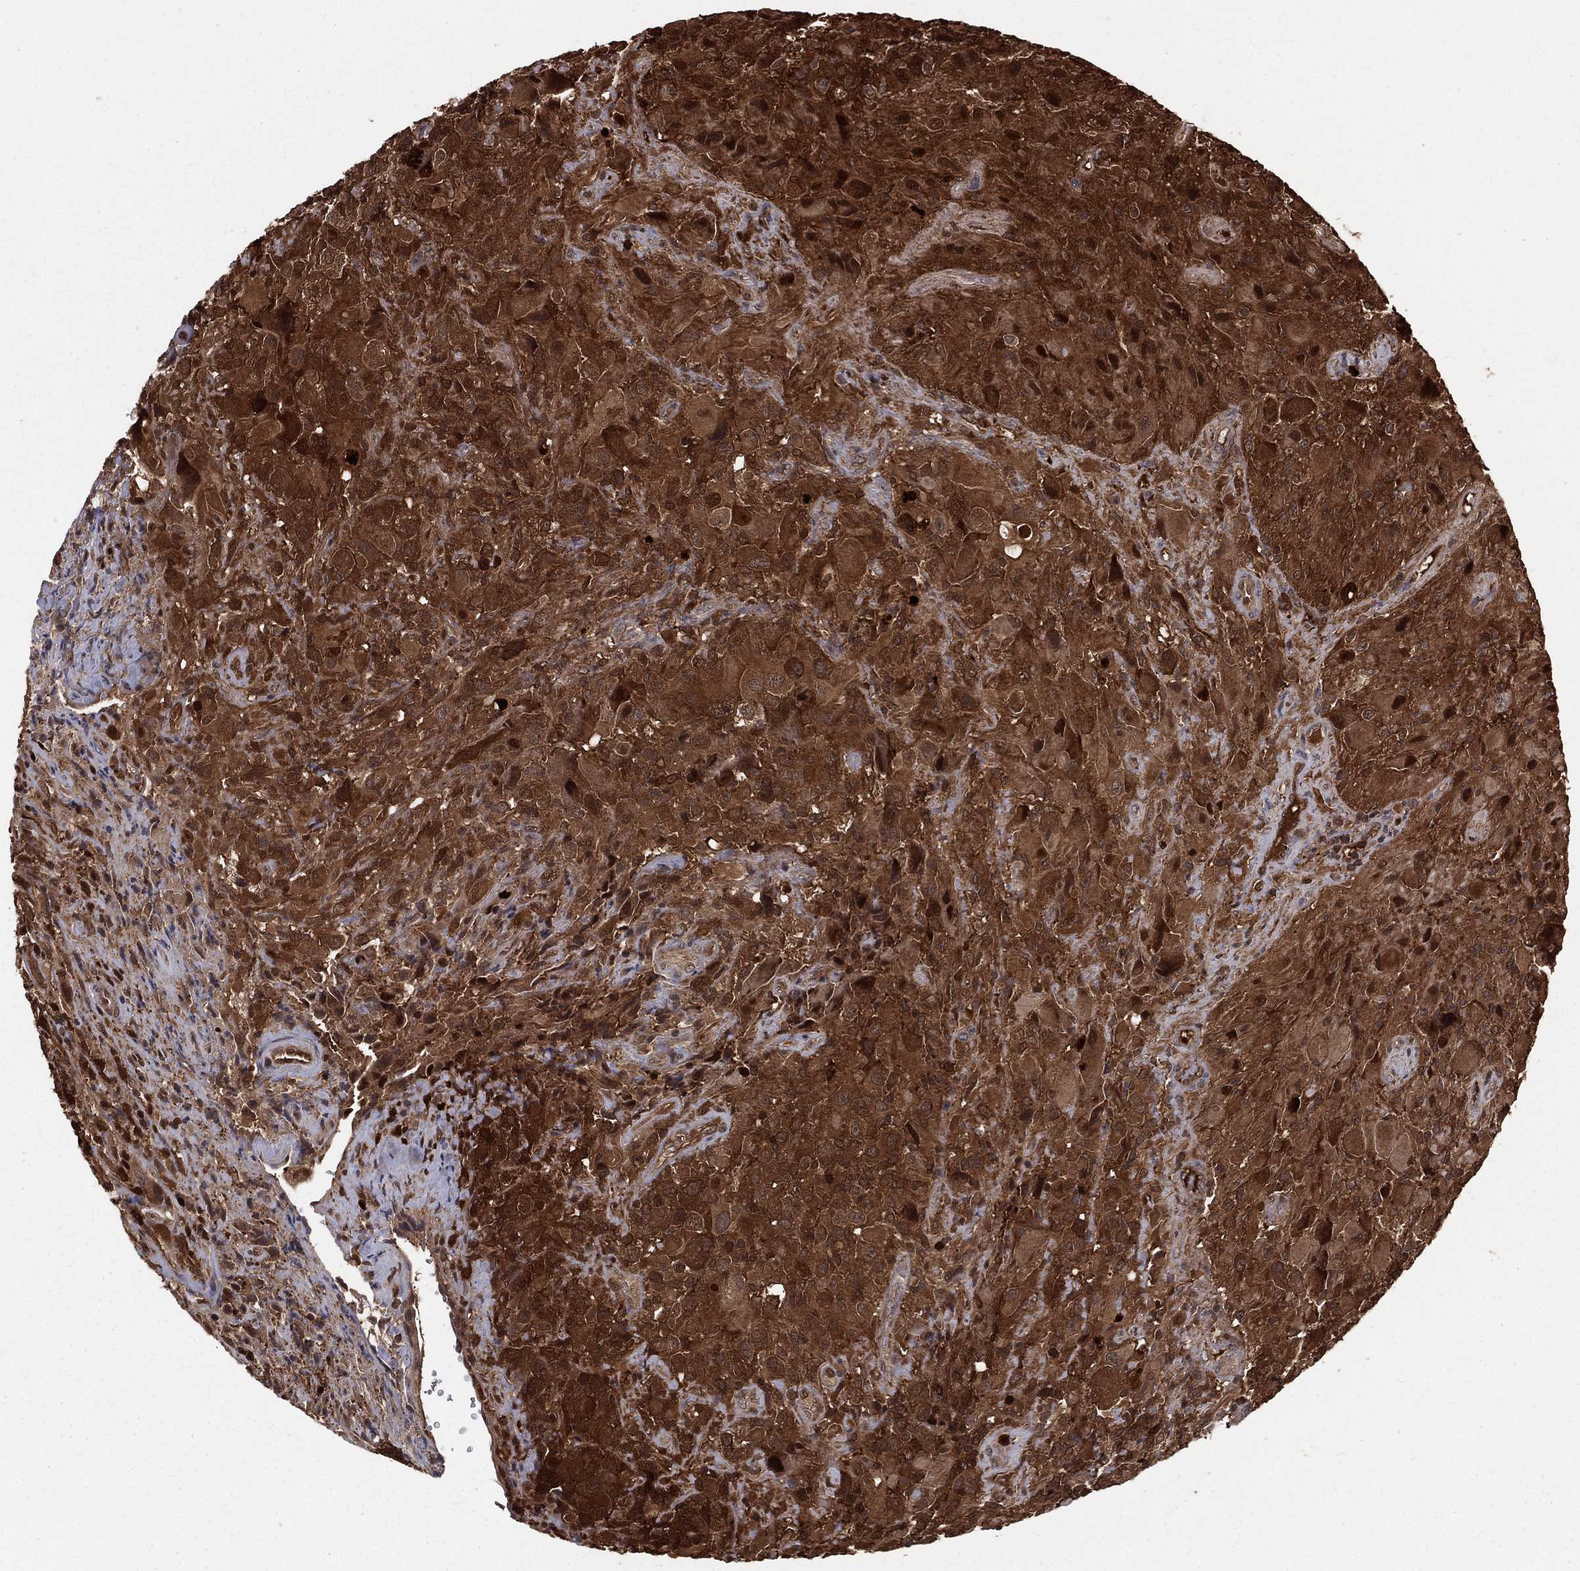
{"staining": {"intensity": "strong", "quantity": ">75%", "location": "cytoplasmic/membranous,nuclear"}, "tissue": "glioma", "cell_type": "Tumor cells", "image_type": "cancer", "snomed": [{"axis": "morphology", "description": "Glioma, malignant, High grade"}, {"axis": "topography", "description": "Cerebral cortex"}], "caption": "A histopathology image of glioma stained for a protein exhibits strong cytoplasmic/membranous and nuclear brown staining in tumor cells. The staining is performed using DAB (3,3'-diaminobenzidine) brown chromogen to label protein expression. The nuclei are counter-stained blue using hematoxylin.", "gene": "ENO1", "patient": {"sex": "male", "age": 35}}